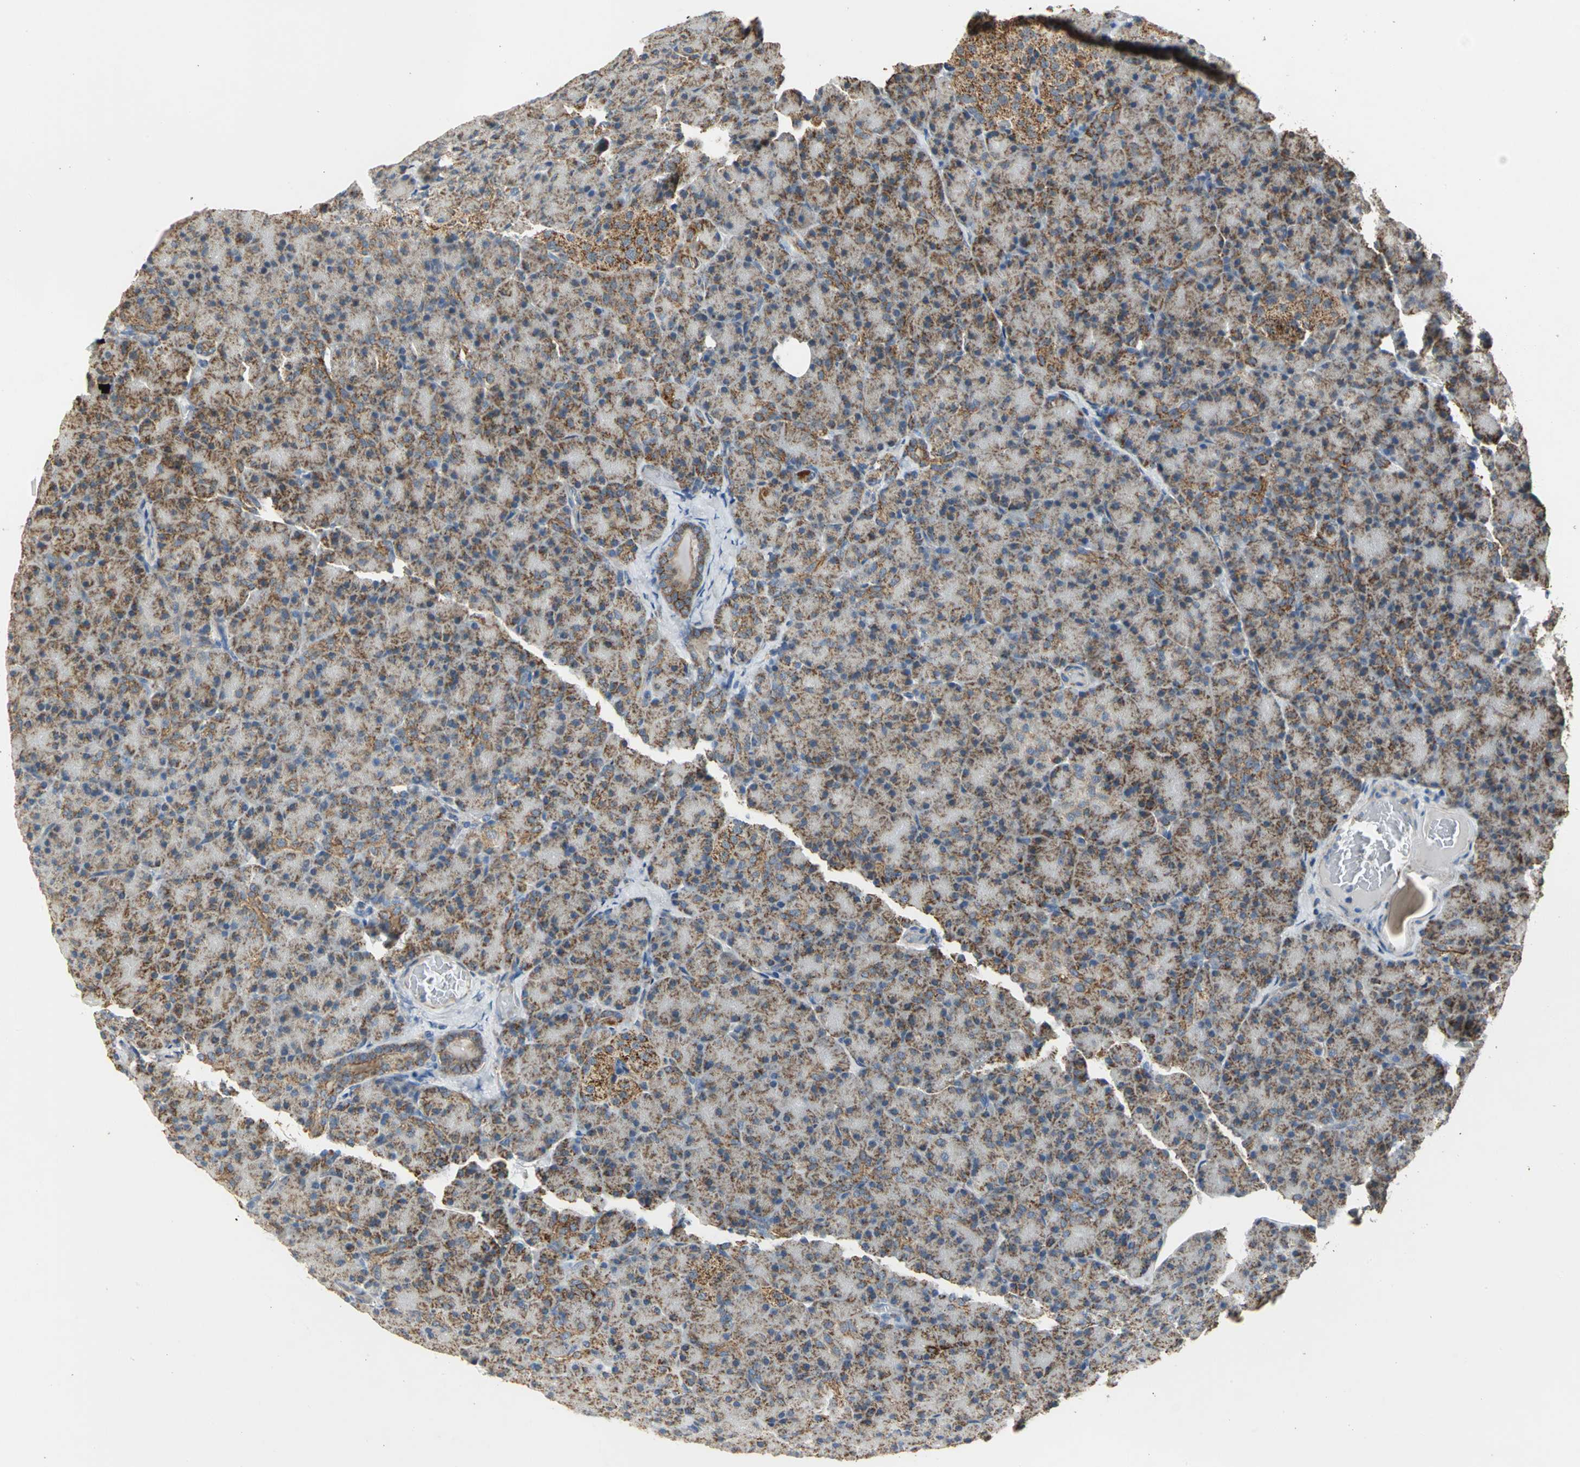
{"staining": {"intensity": "moderate", "quantity": ">75%", "location": "cytoplasmic/membranous"}, "tissue": "pancreas", "cell_type": "Exocrine glandular cells", "image_type": "normal", "snomed": [{"axis": "morphology", "description": "Normal tissue, NOS"}, {"axis": "topography", "description": "Pancreas"}], "caption": "IHC photomicrograph of normal pancreas stained for a protein (brown), which reveals medium levels of moderate cytoplasmic/membranous expression in approximately >75% of exocrine glandular cells.", "gene": "NDUFB5", "patient": {"sex": "female", "age": 43}}